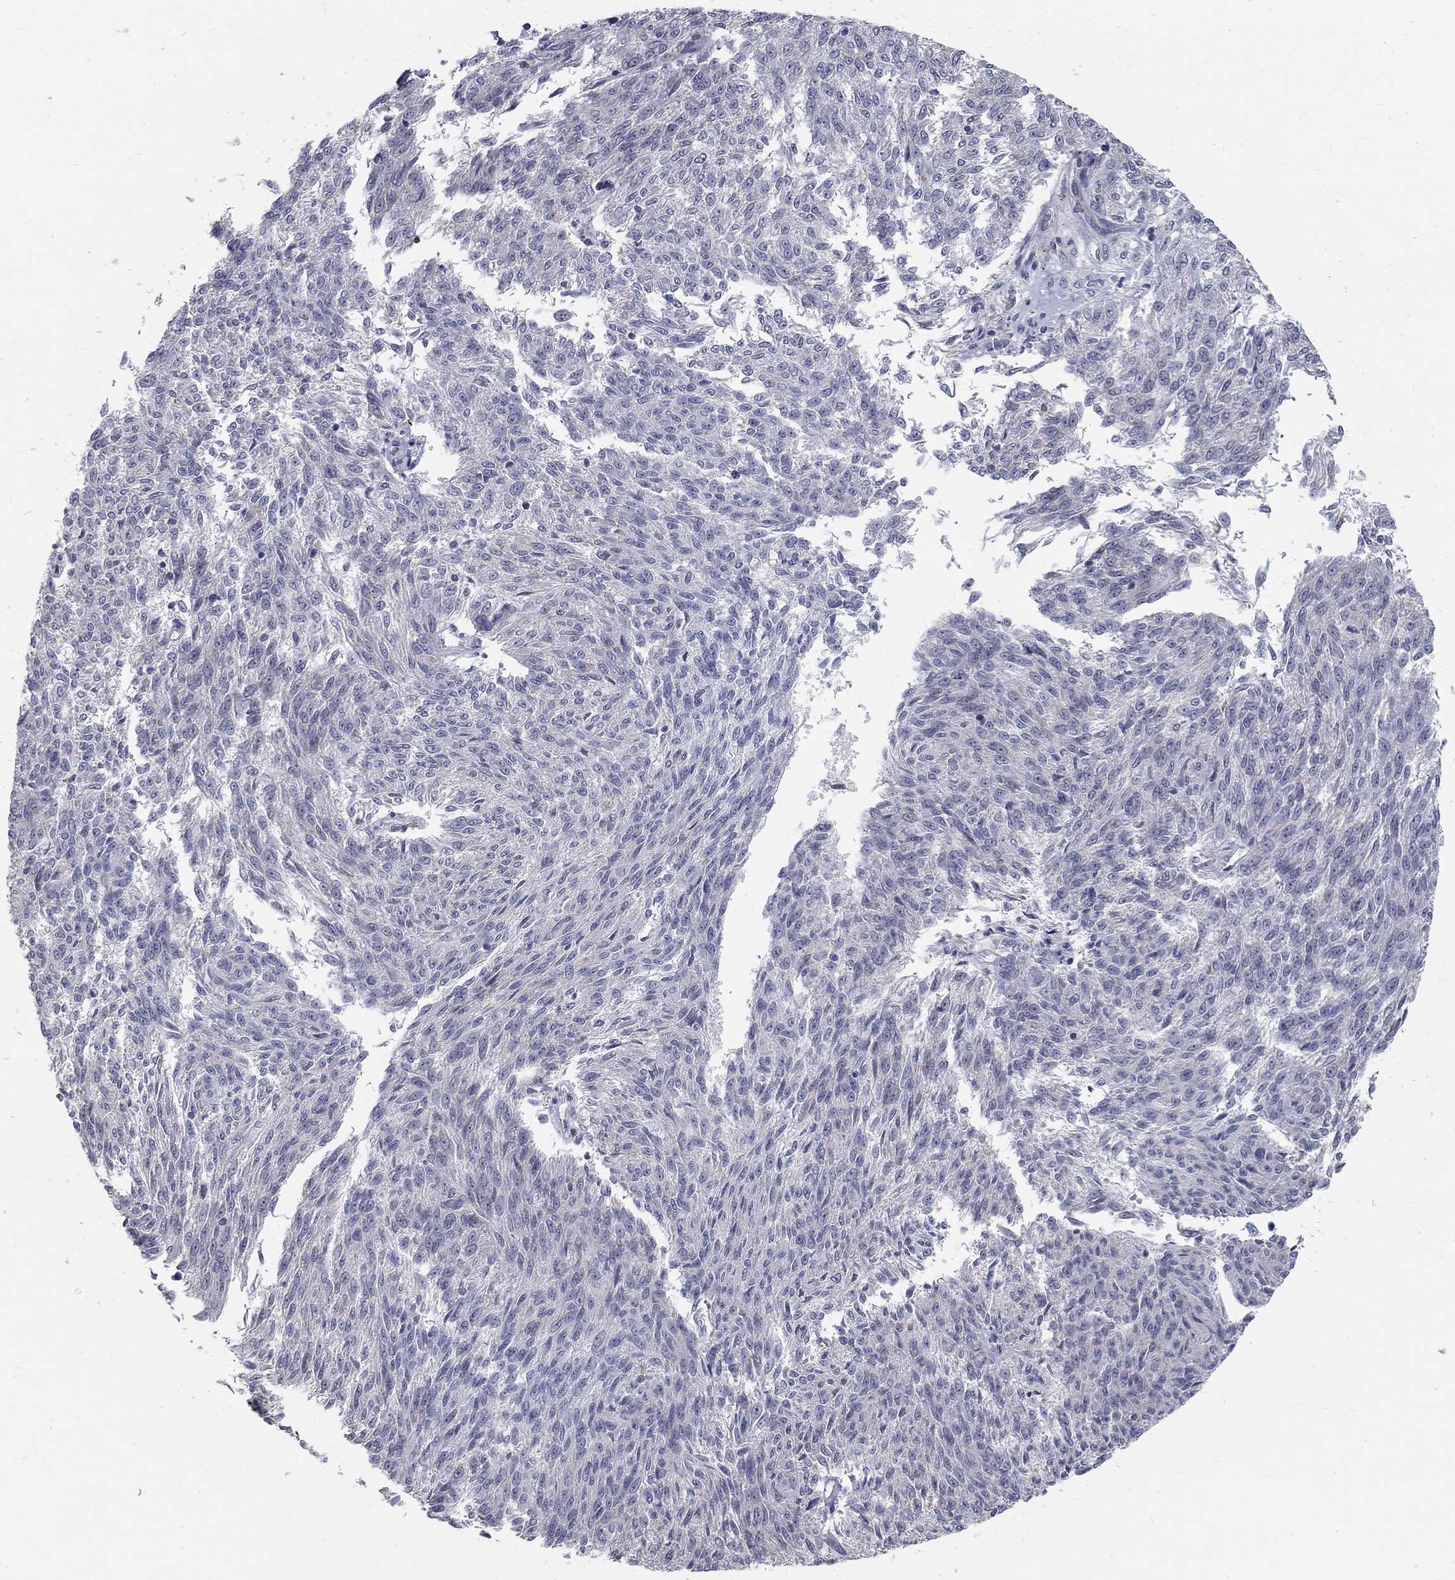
{"staining": {"intensity": "negative", "quantity": "none", "location": "none"}, "tissue": "melanoma", "cell_type": "Tumor cells", "image_type": "cancer", "snomed": [{"axis": "morphology", "description": "Malignant melanoma, NOS"}, {"axis": "topography", "description": "Skin"}], "caption": "This is an immunohistochemistry (IHC) photomicrograph of melanoma. There is no expression in tumor cells.", "gene": "GCFC2", "patient": {"sex": "female", "age": 72}}